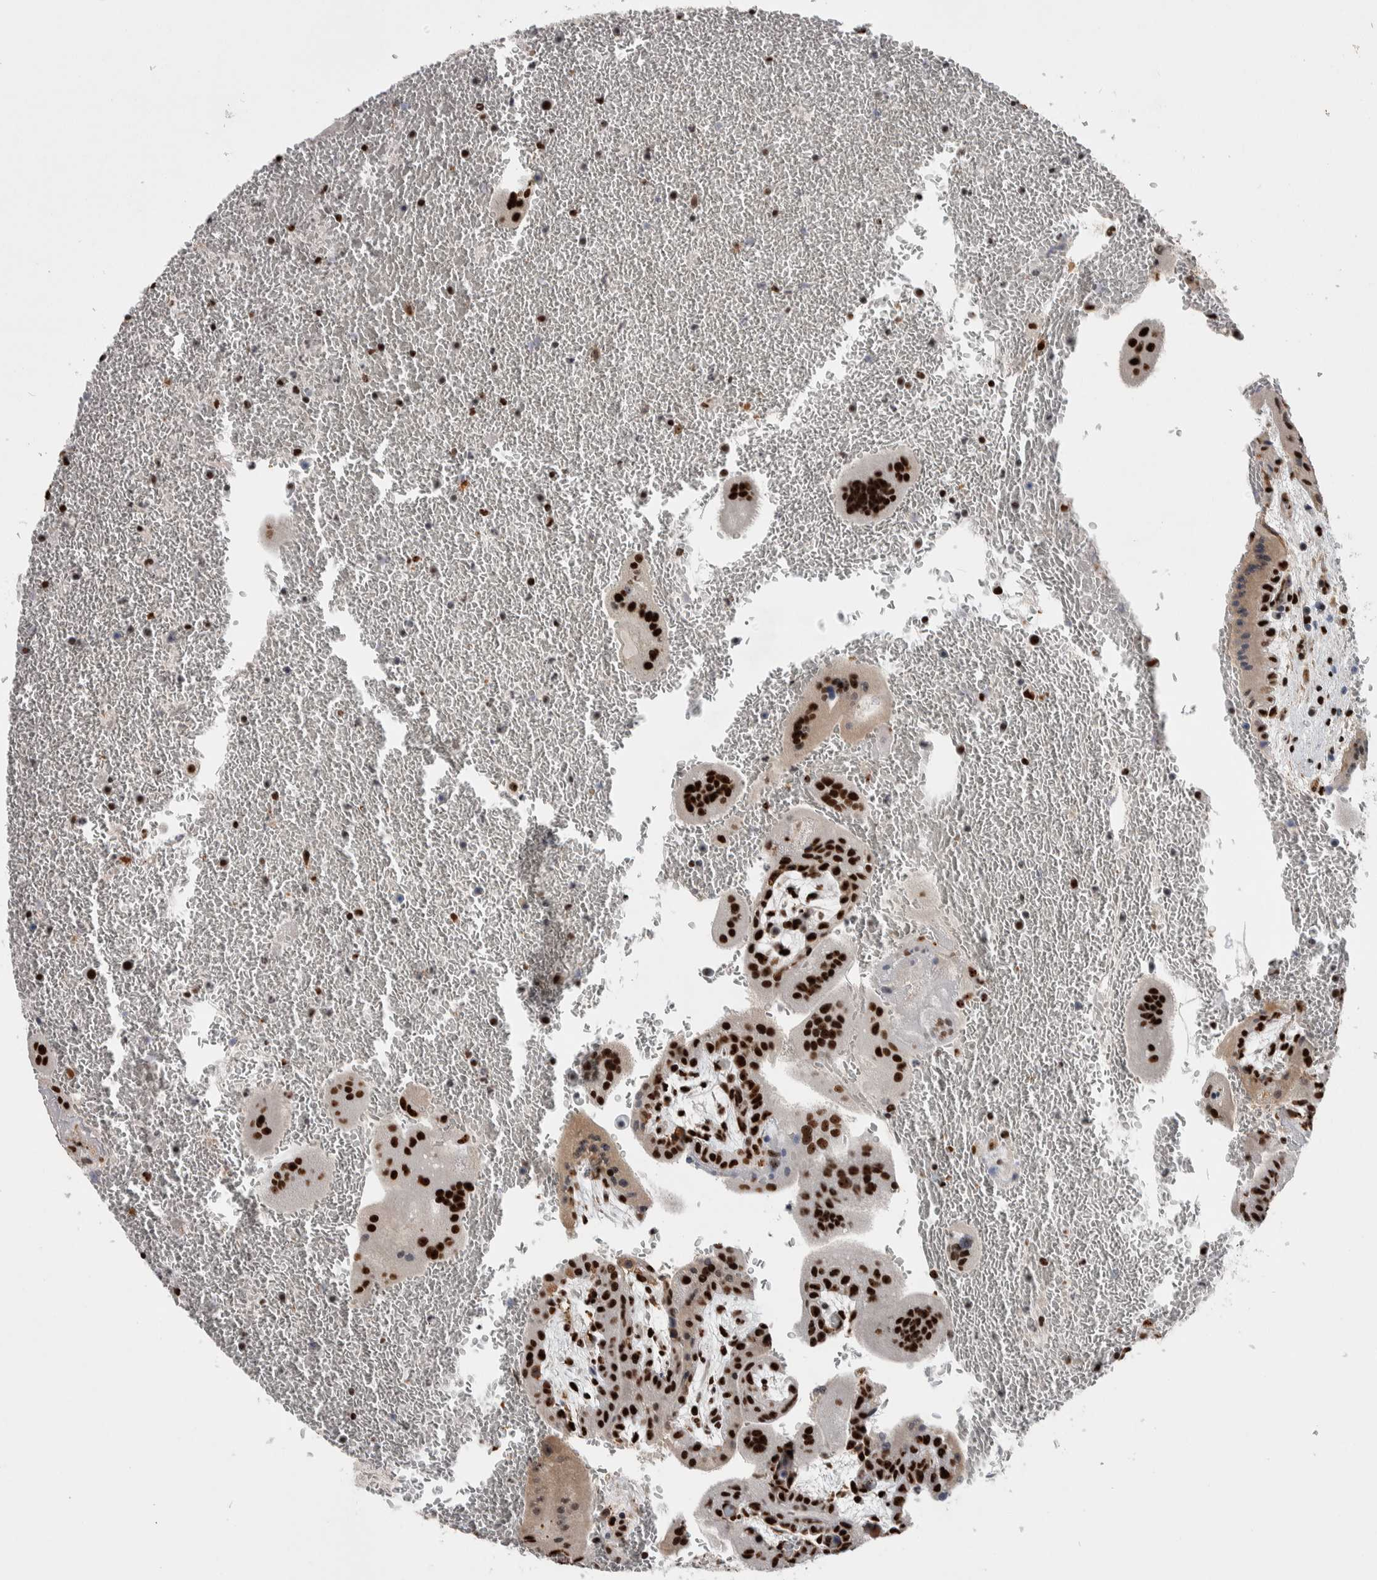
{"staining": {"intensity": "strong", "quantity": ">75%", "location": "nuclear"}, "tissue": "placenta", "cell_type": "Decidual cells", "image_type": "normal", "snomed": [{"axis": "morphology", "description": "Normal tissue, NOS"}, {"axis": "topography", "description": "Placenta"}], "caption": "This photomicrograph exhibits immunohistochemistry staining of unremarkable human placenta, with high strong nuclear positivity in about >75% of decidual cells.", "gene": "NCL", "patient": {"sex": "female", "age": 35}}